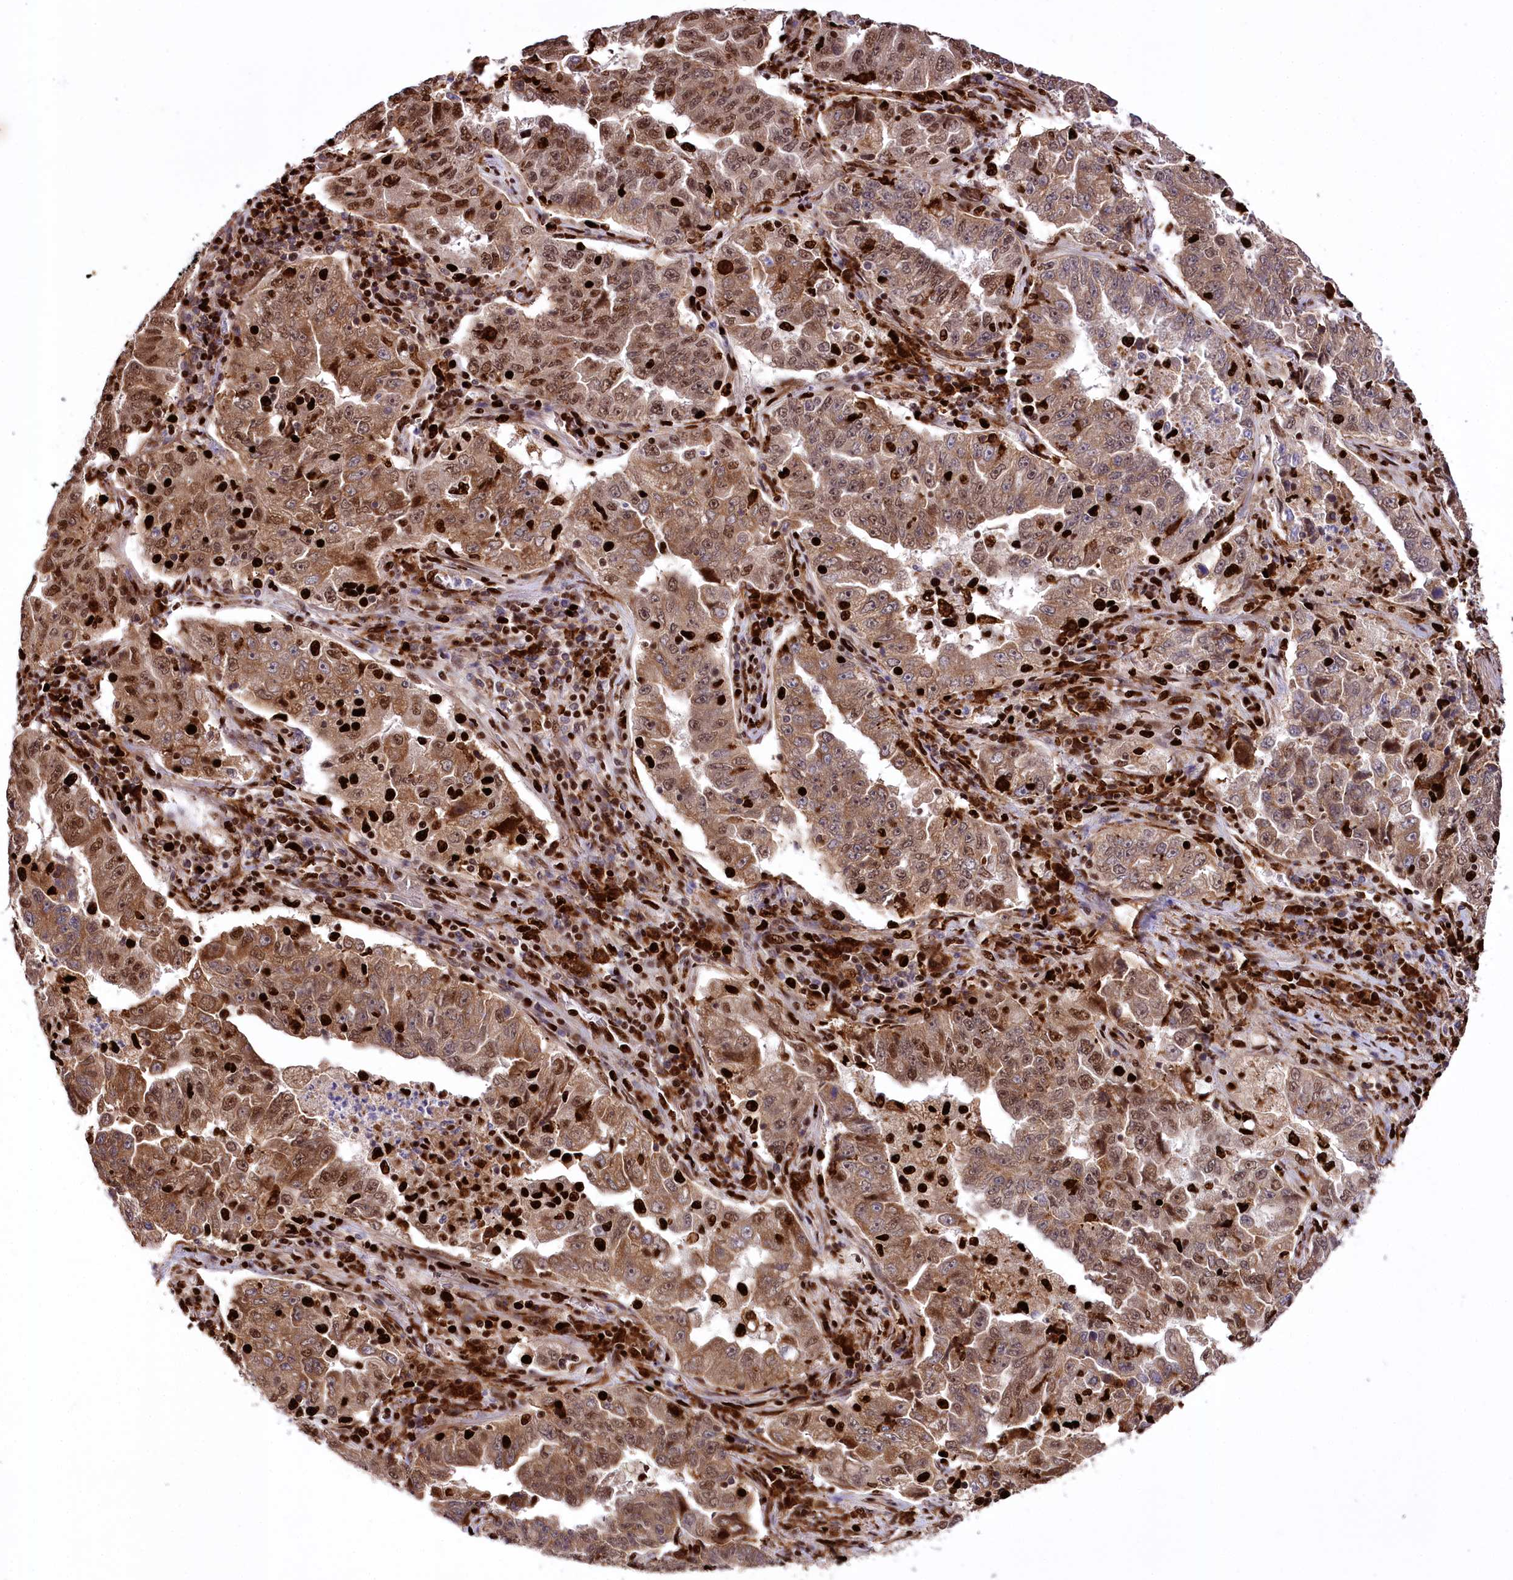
{"staining": {"intensity": "moderate", "quantity": ">75%", "location": "cytoplasmic/membranous,nuclear"}, "tissue": "lung cancer", "cell_type": "Tumor cells", "image_type": "cancer", "snomed": [{"axis": "morphology", "description": "Adenocarcinoma, NOS"}, {"axis": "topography", "description": "Lung"}], "caption": "The micrograph shows staining of lung adenocarcinoma, revealing moderate cytoplasmic/membranous and nuclear protein staining (brown color) within tumor cells.", "gene": "FIGN", "patient": {"sex": "female", "age": 51}}